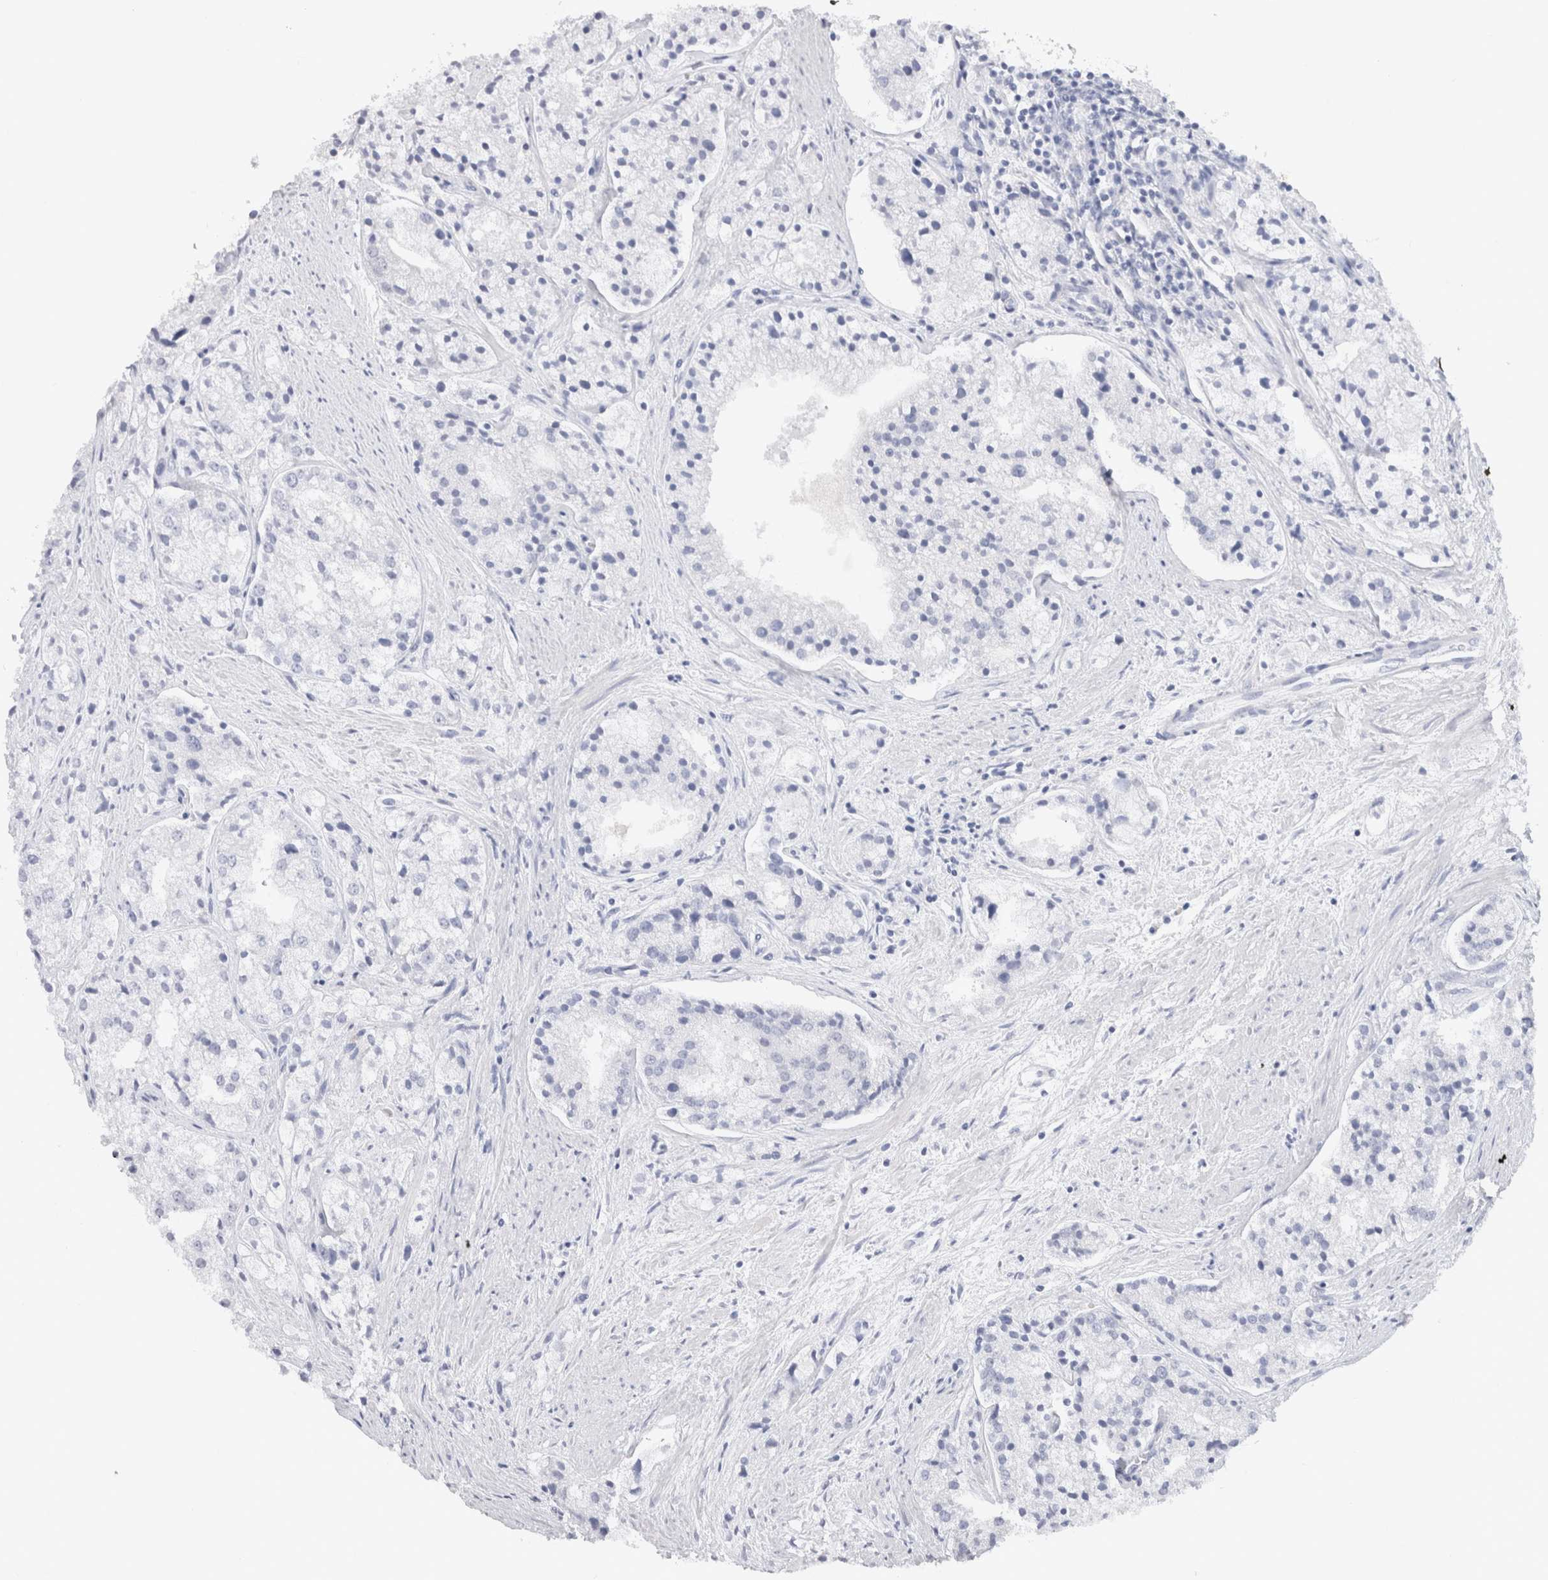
{"staining": {"intensity": "negative", "quantity": "none", "location": "none"}, "tissue": "prostate cancer", "cell_type": "Tumor cells", "image_type": "cancer", "snomed": [{"axis": "morphology", "description": "Adenocarcinoma, High grade"}, {"axis": "topography", "description": "Prostate"}], "caption": "This is an immunohistochemistry image of human prostate high-grade adenocarcinoma. There is no positivity in tumor cells.", "gene": "C9orf50", "patient": {"sex": "male", "age": 50}}